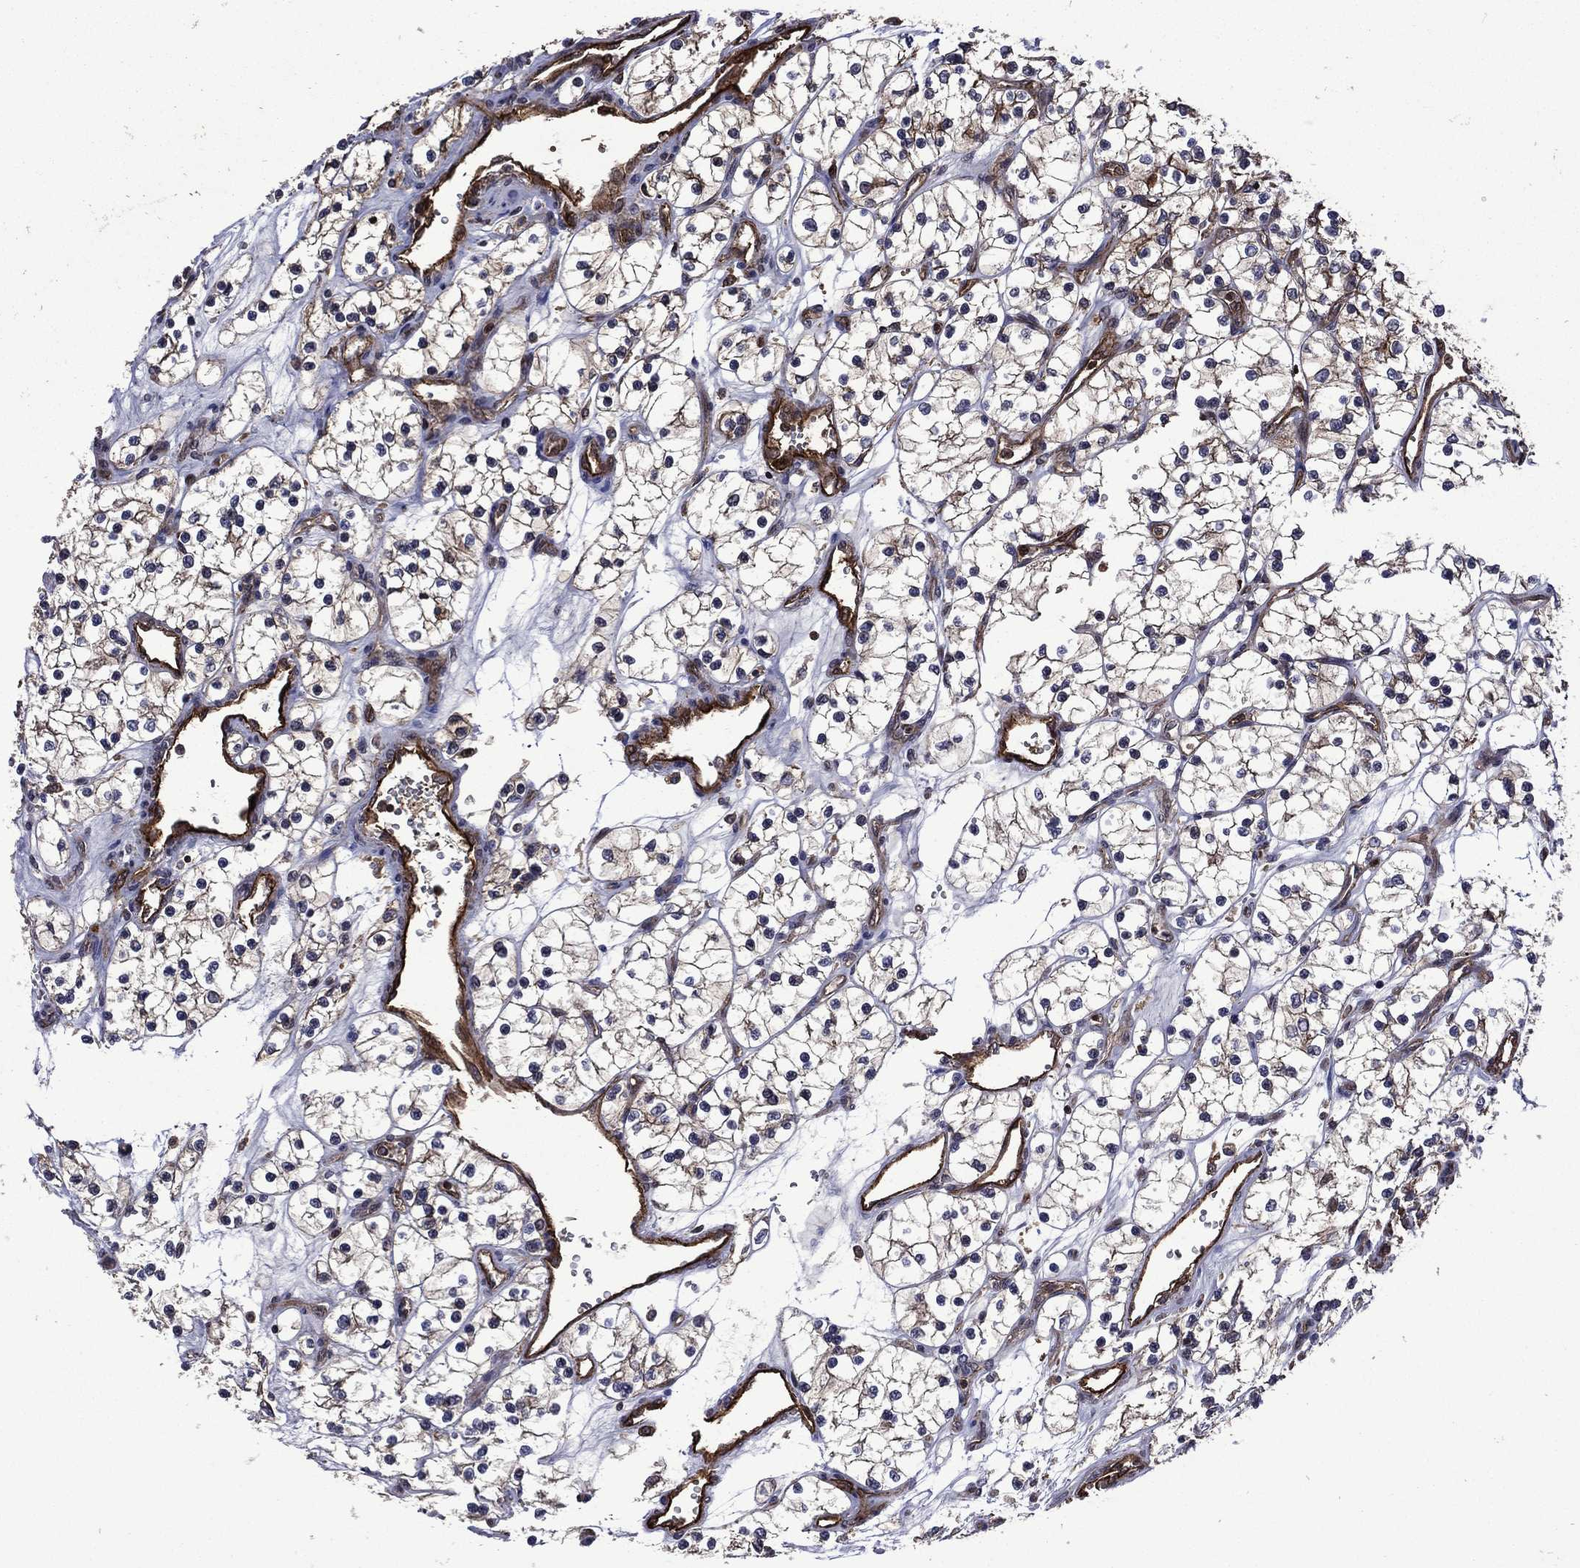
{"staining": {"intensity": "moderate", "quantity": "<25%", "location": "cytoplasmic/membranous"}, "tissue": "renal cancer", "cell_type": "Tumor cells", "image_type": "cancer", "snomed": [{"axis": "morphology", "description": "Adenocarcinoma, NOS"}, {"axis": "topography", "description": "Kidney"}], "caption": "Immunohistochemical staining of renal cancer displays moderate cytoplasmic/membranous protein staining in about <25% of tumor cells. (brown staining indicates protein expression, while blue staining denotes nuclei).", "gene": "PLPP3", "patient": {"sex": "female", "age": 69}}